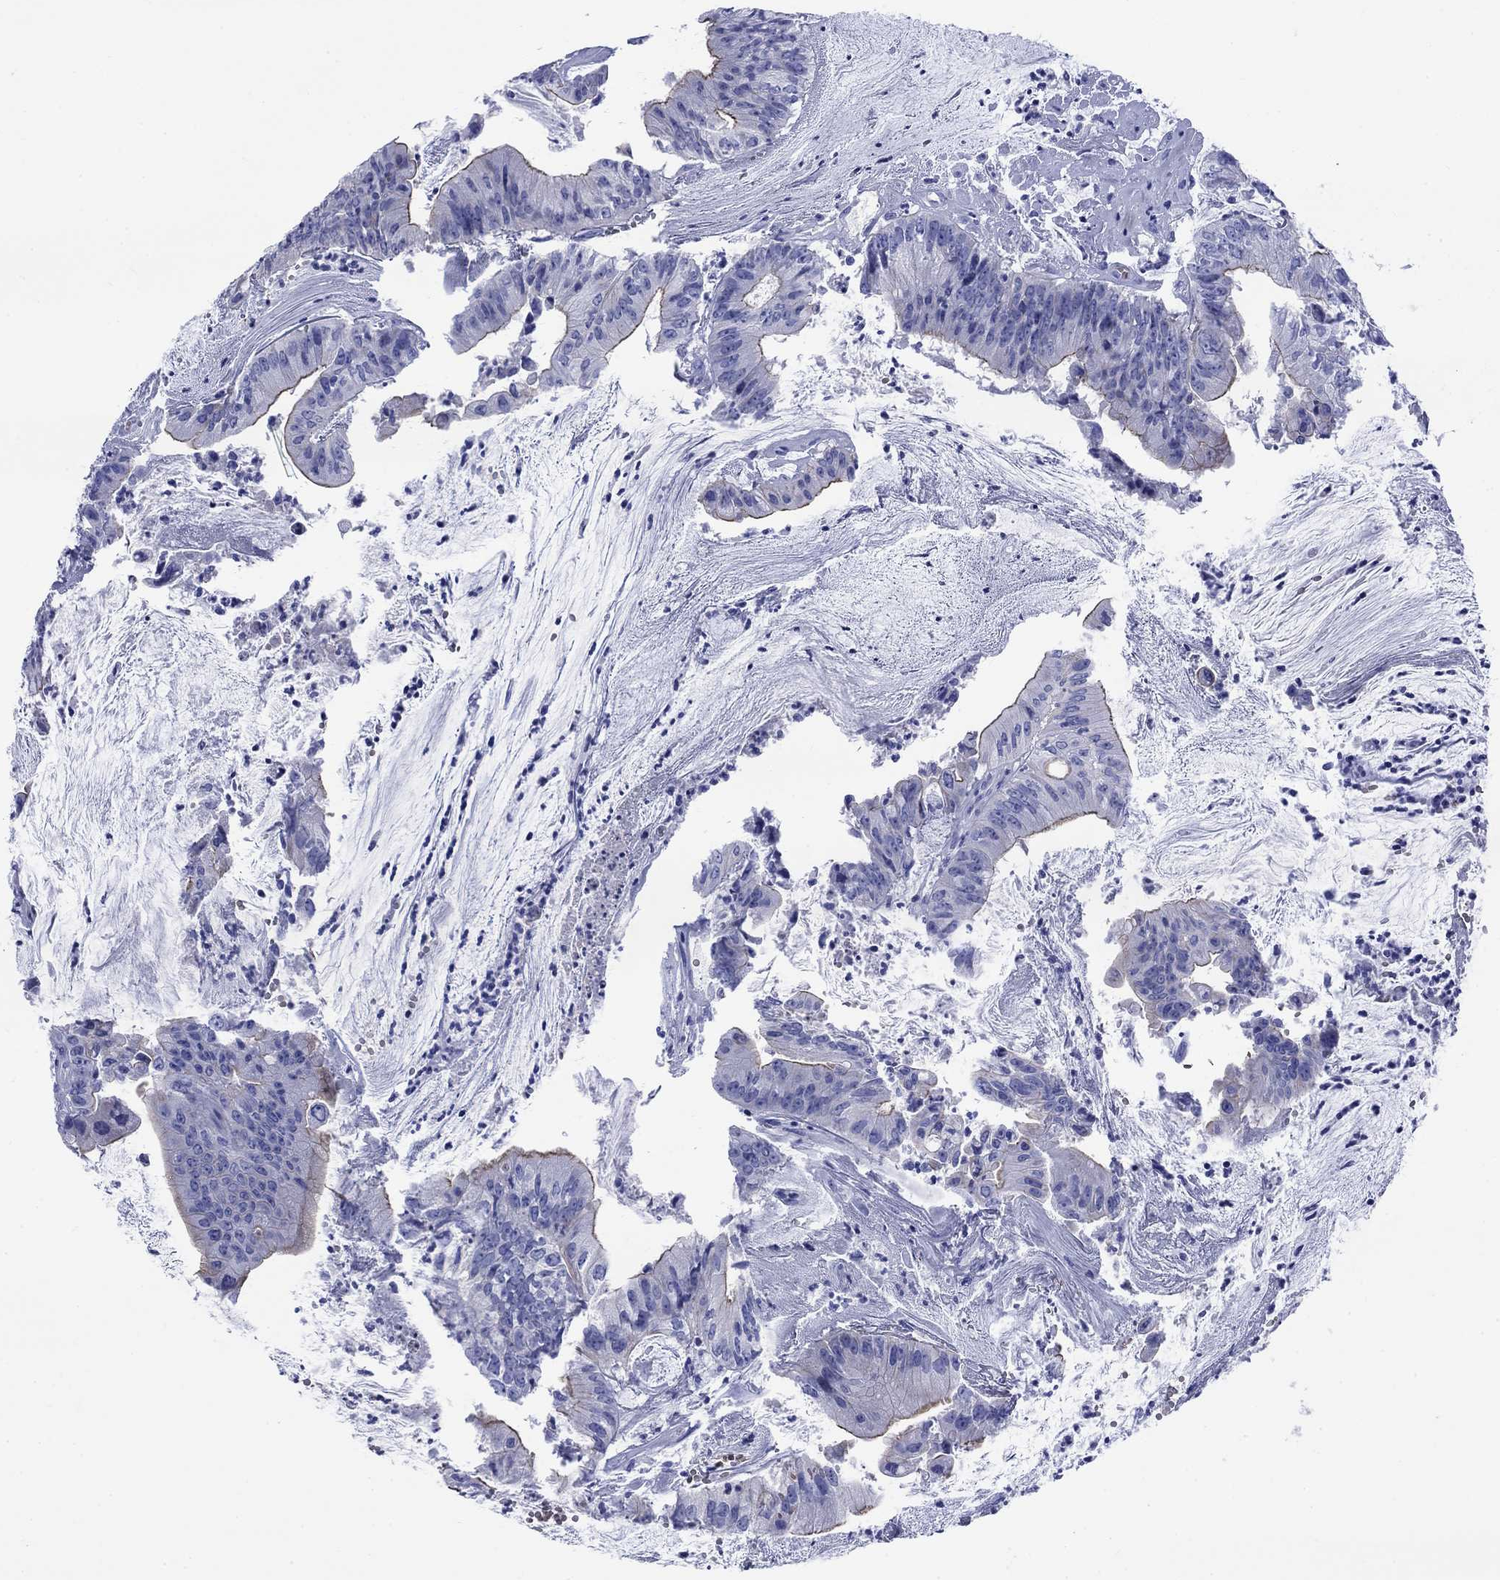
{"staining": {"intensity": "strong", "quantity": "<25%", "location": "cytoplasmic/membranous"}, "tissue": "colorectal cancer", "cell_type": "Tumor cells", "image_type": "cancer", "snomed": [{"axis": "morphology", "description": "Adenocarcinoma, NOS"}, {"axis": "topography", "description": "Colon"}], "caption": "Protein staining of colorectal adenocarcinoma tissue demonstrates strong cytoplasmic/membranous expression in about <25% of tumor cells. (DAB = brown stain, brightfield microscopy at high magnification).", "gene": "SLC1A2", "patient": {"sex": "female", "age": 69}}